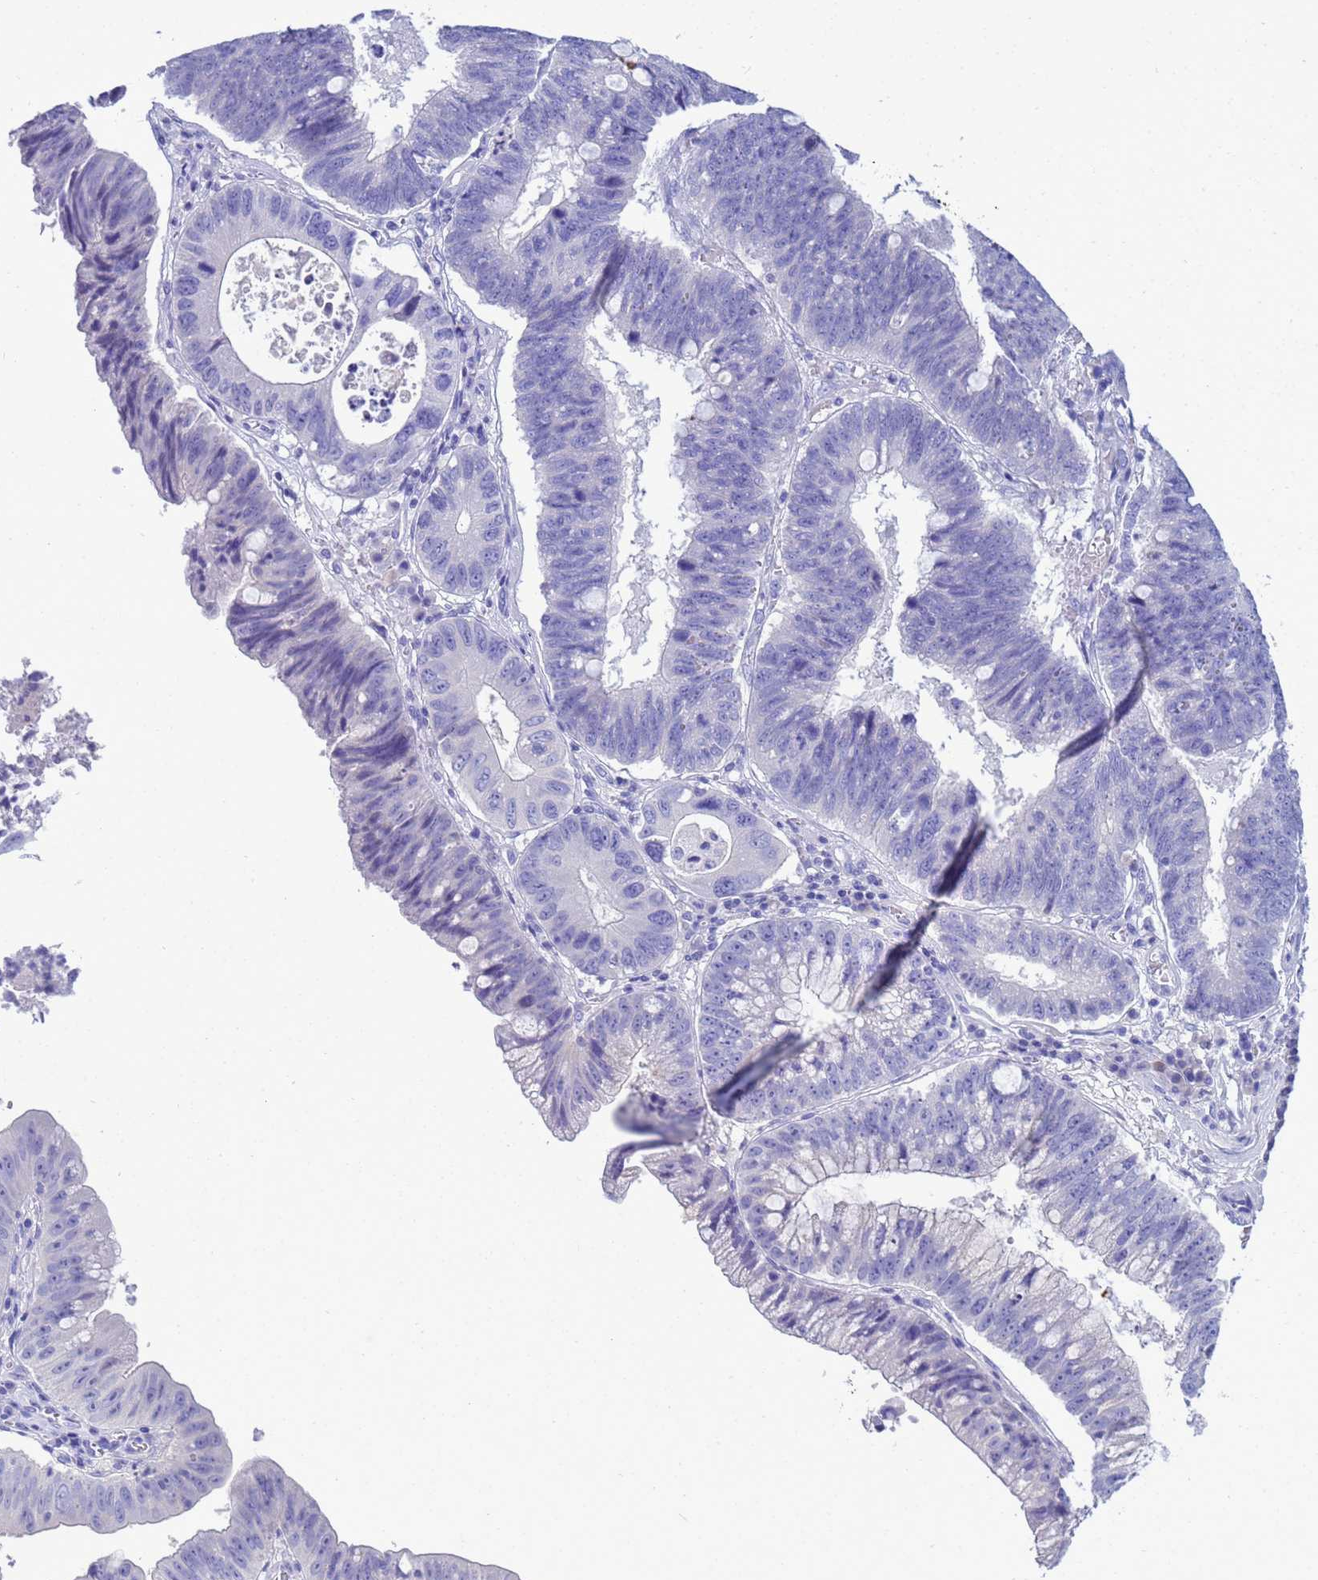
{"staining": {"intensity": "negative", "quantity": "none", "location": "none"}, "tissue": "stomach cancer", "cell_type": "Tumor cells", "image_type": "cancer", "snomed": [{"axis": "morphology", "description": "Adenocarcinoma, NOS"}, {"axis": "topography", "description": "Stomach"}], "caption": "An immunohistochemistry (IHC) histopathology image of stomach cancer (adenocarcinoma) is shown. There is no staining in tumor cells of stomach cancer (adenocarcinoma). The staining is performed using DAB brown chromogen with nuclei counter-stained in using hematoxylin.", "gene": "SYCN", "patient": {"sex": "male", "age": 59}}